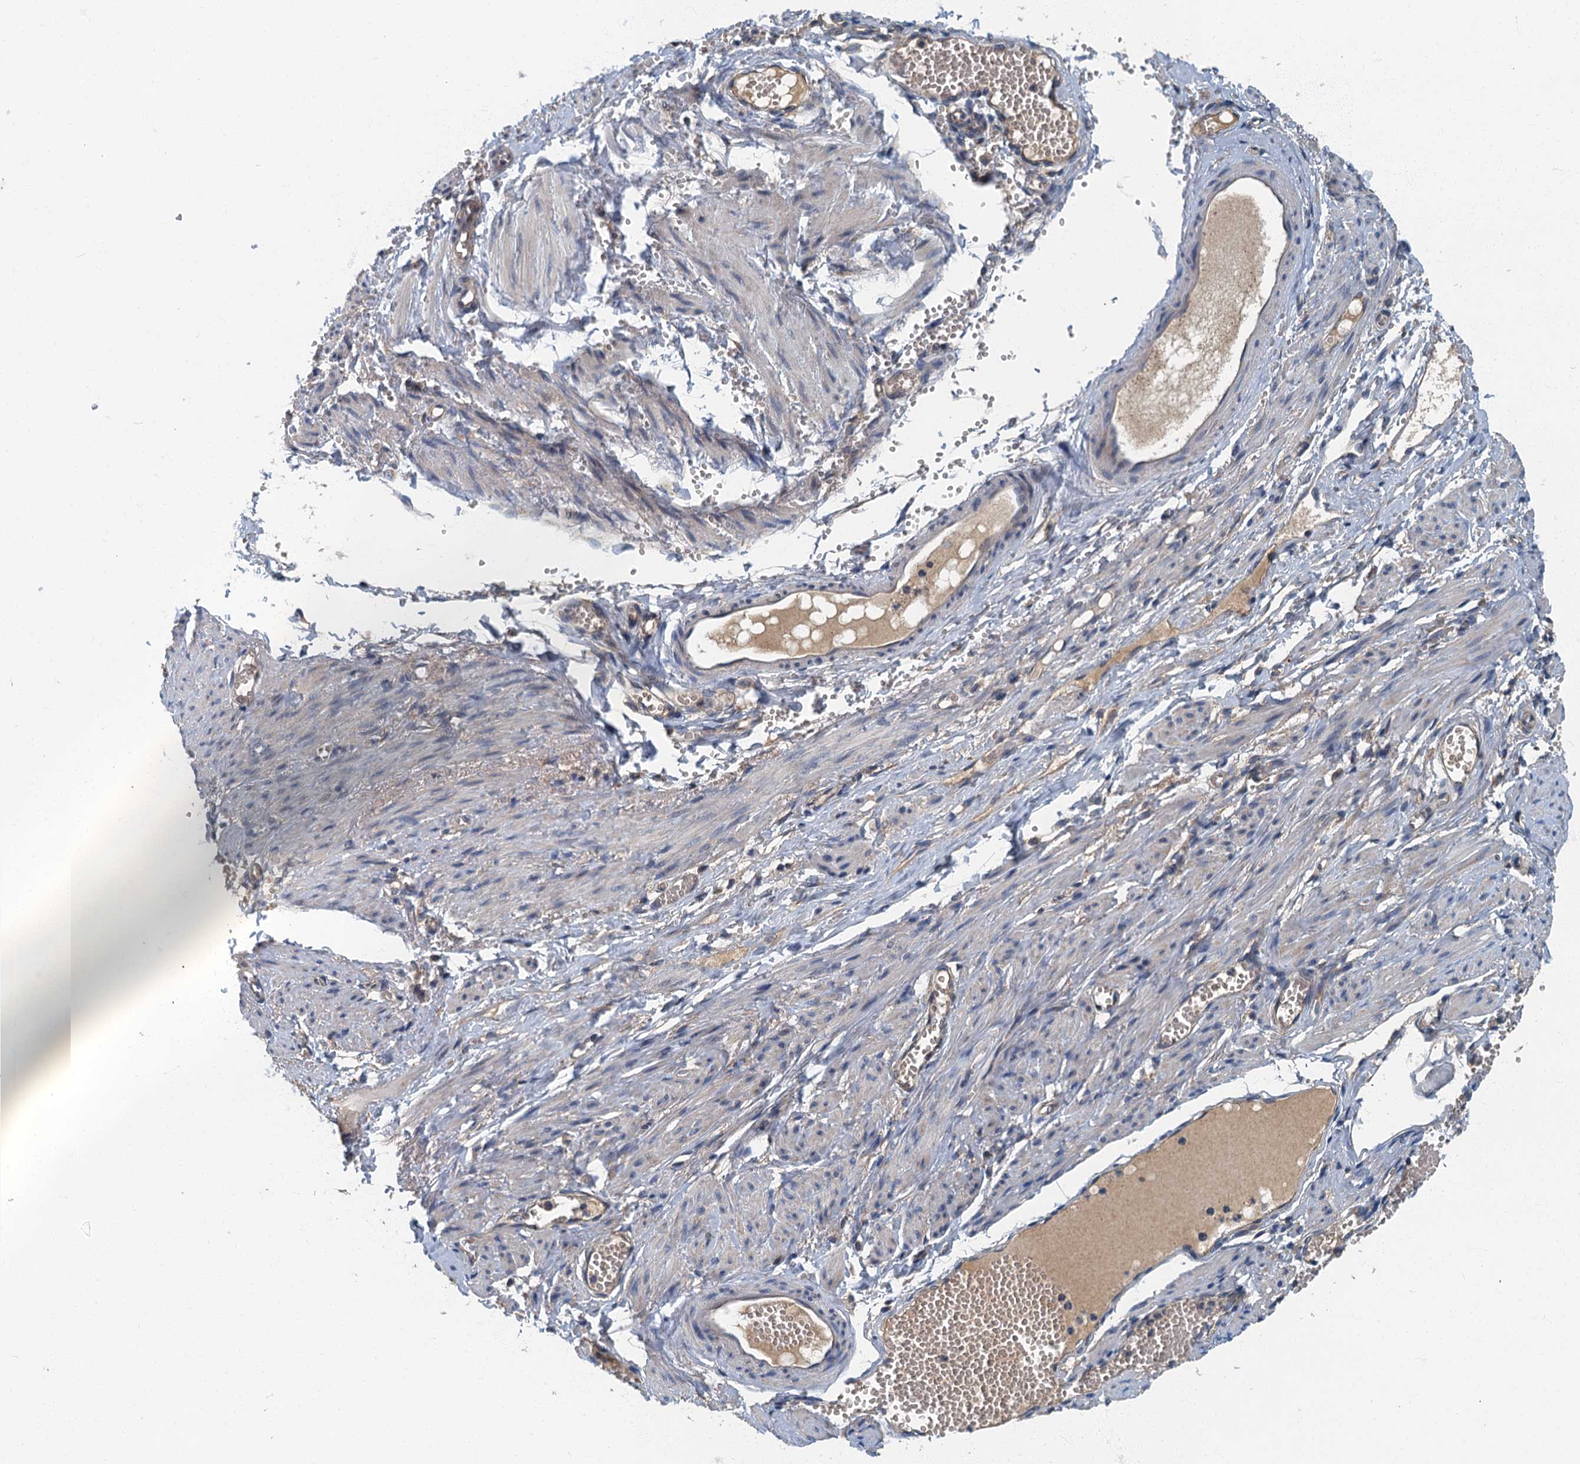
{"staining": {"intensity": "weak", "quantity": "25%-75%", "location": "cytoplasmic/membranous"}, "tissue": "soft tissue", "cell_type": "Fibroblasts", "image_type": "normal", "snomed": [{"axis": "morphology", "description": "Normal tissue, NOS"}, {"axis": "topography", "description": "Smooth muscle"}, {"axis": "topography", "description": "Peripheral nerve tissue"}], "caption": "IHC (DAB (3,3'-diaminobenzidine)) staining of benign soft tissue shows weak cytoplasmic/membranous protein staining in approximately 25%-75% of fibroblasts.", "gene": "DDX49", "patient": {"sex": "female", "age": 39}}